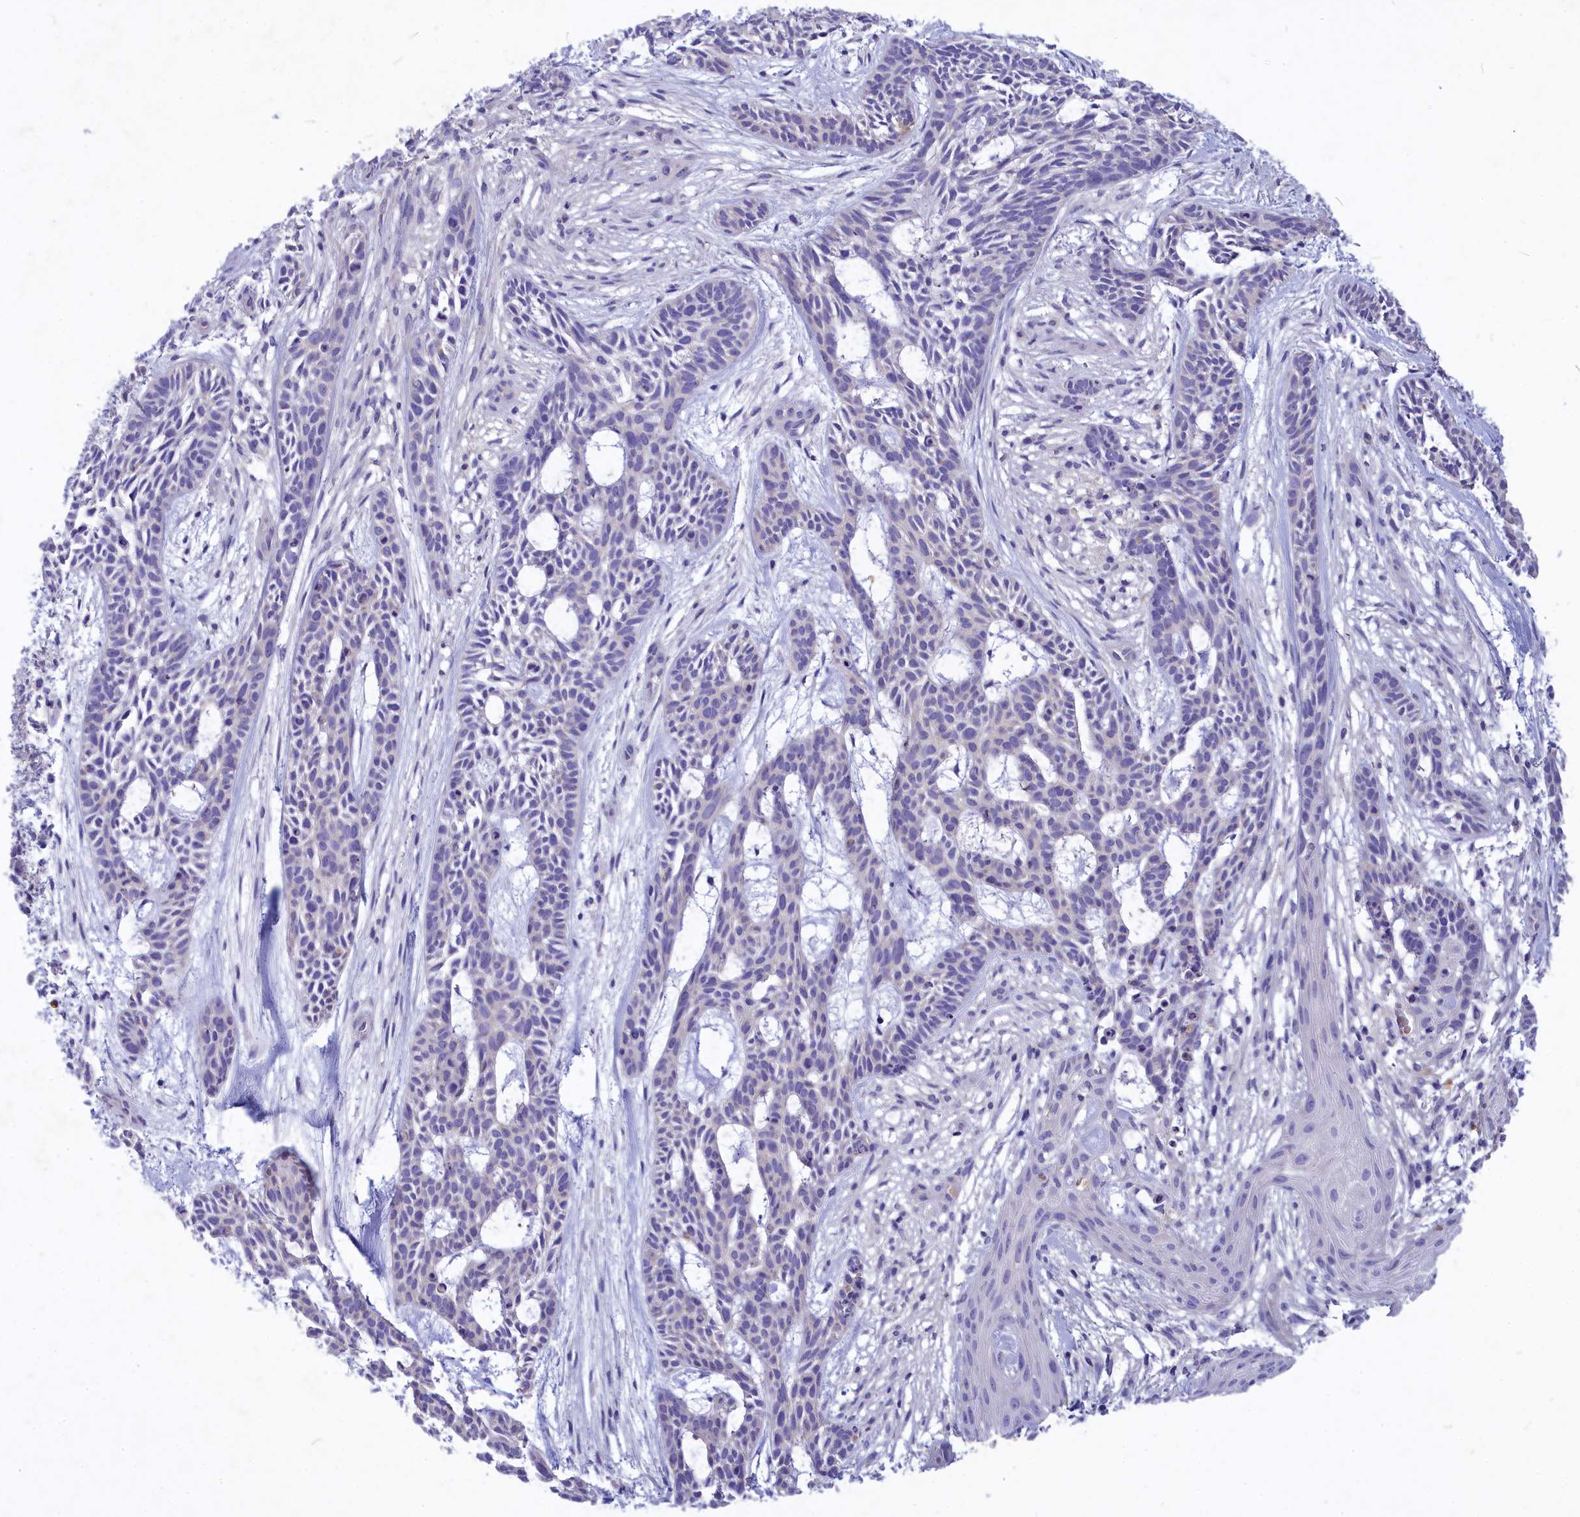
{"staining": {"intensity": "negative", "quantity": "none", "location": "none"}, "tissue": "skin cancer", "cell_type": "Tumor cells", "image_type": "cancer", "snomed": [{"axis": "morphology", "description": "Basal cell carcinoma"}, {"axis": "topography", "description": "Skin"}], "caption": "Tumor cells show no significant protein expression in basal cell carcinoma (skin).", "gene": "DEFB119", "patient": {"sex": "male", "age": 89}}